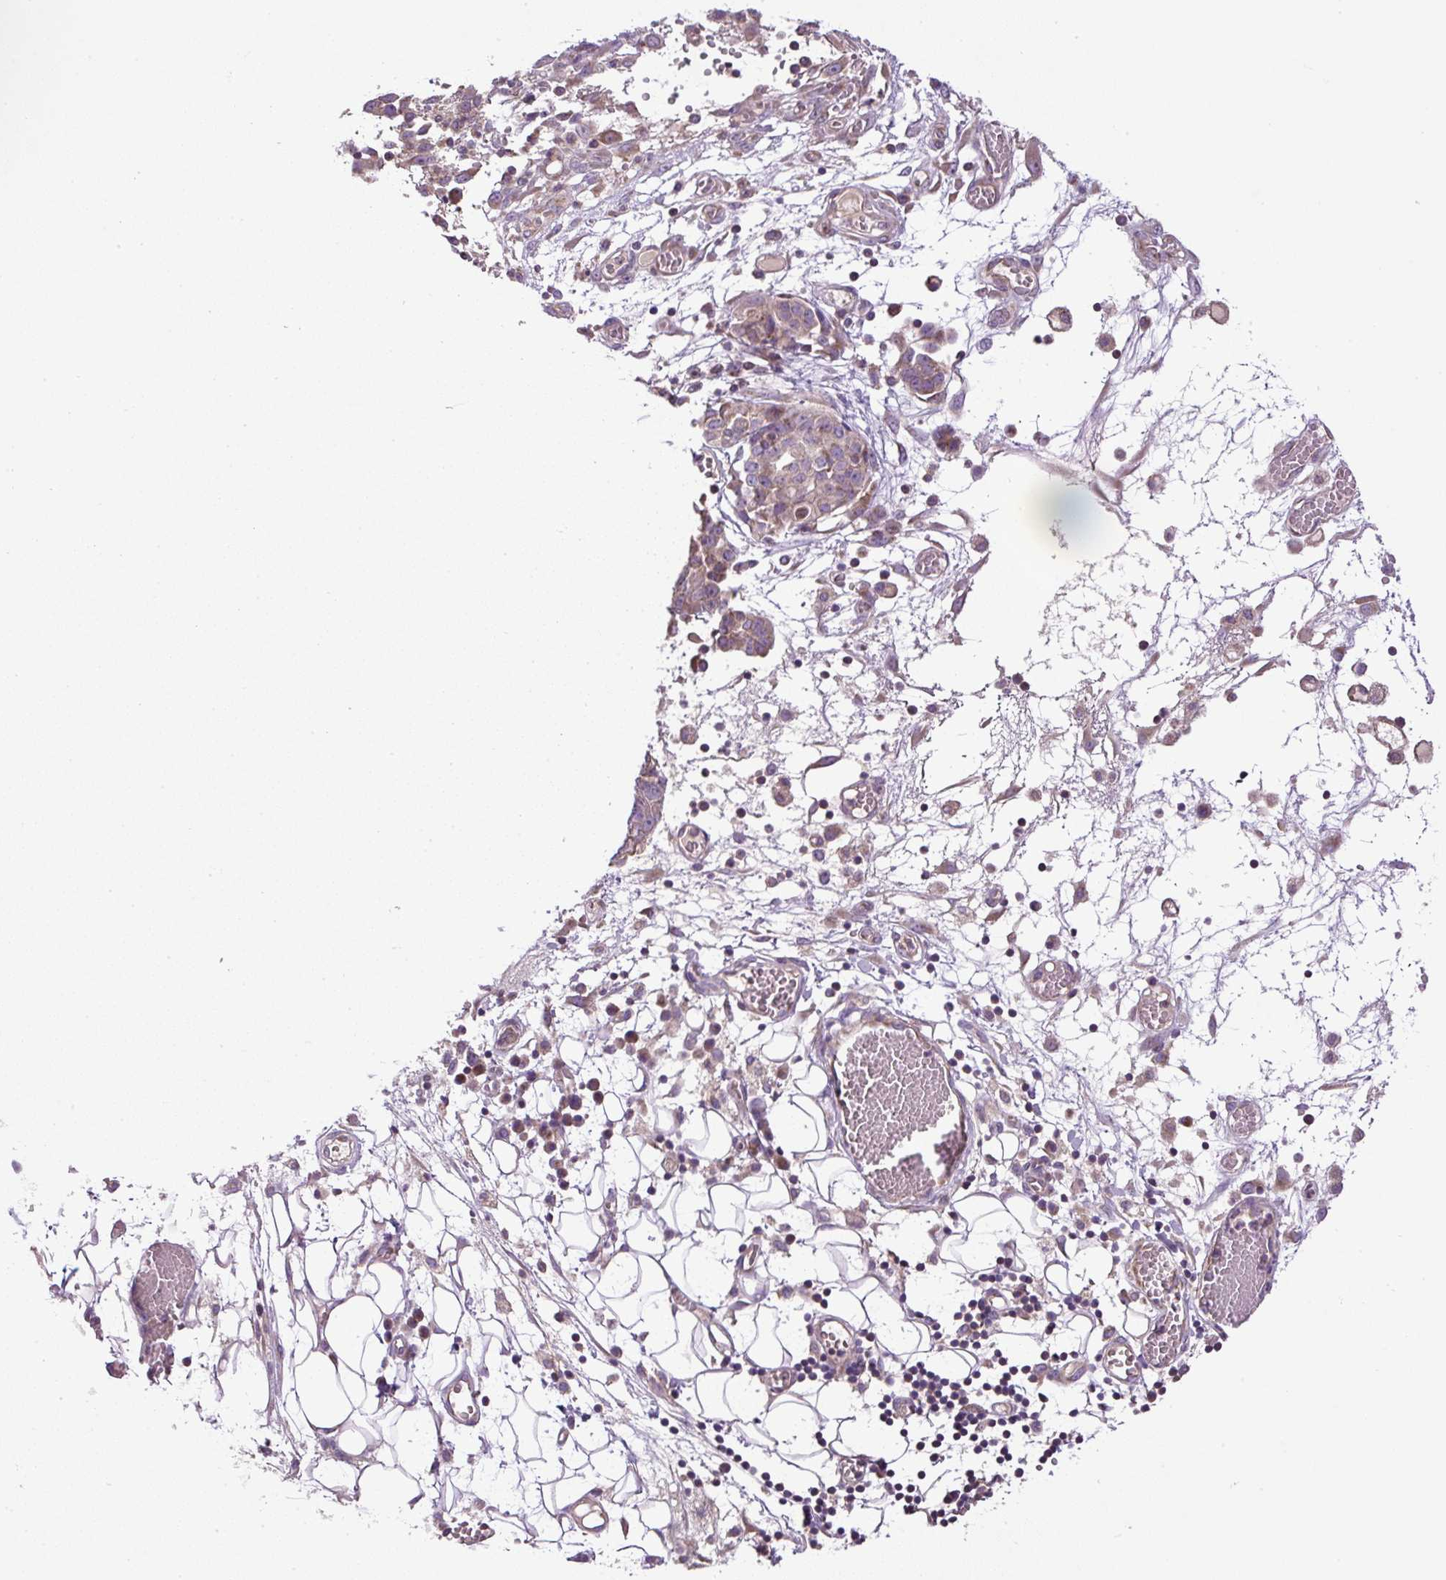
{"staining": {"intensity": "moderate", "quantity": "25%-75%", "location": "cytoplasmic/membranous"}, "tissue": "ovarian cancer", "cell_type": "Tumor cells", "image_type": "cancer", "snomed": [{"axis": "morphology", "description": "Cystadenocarcinoma, serous, NOS"}, {"axis": "topography", "description": "Soft tissue"}, {"axis": "topography", "description": "Ovary"}], "caption": "Serous cystadenocarcinoma (ovarian) stained with DAB immunohistochemistry reveals medium levels of moderate cytoplasmic/membranous positivity in about 25%-75% of tumor cells. Nuclei are stained in blue.", "gene": "ZNF547", "patient": {"sex": "female", "age": 57}}